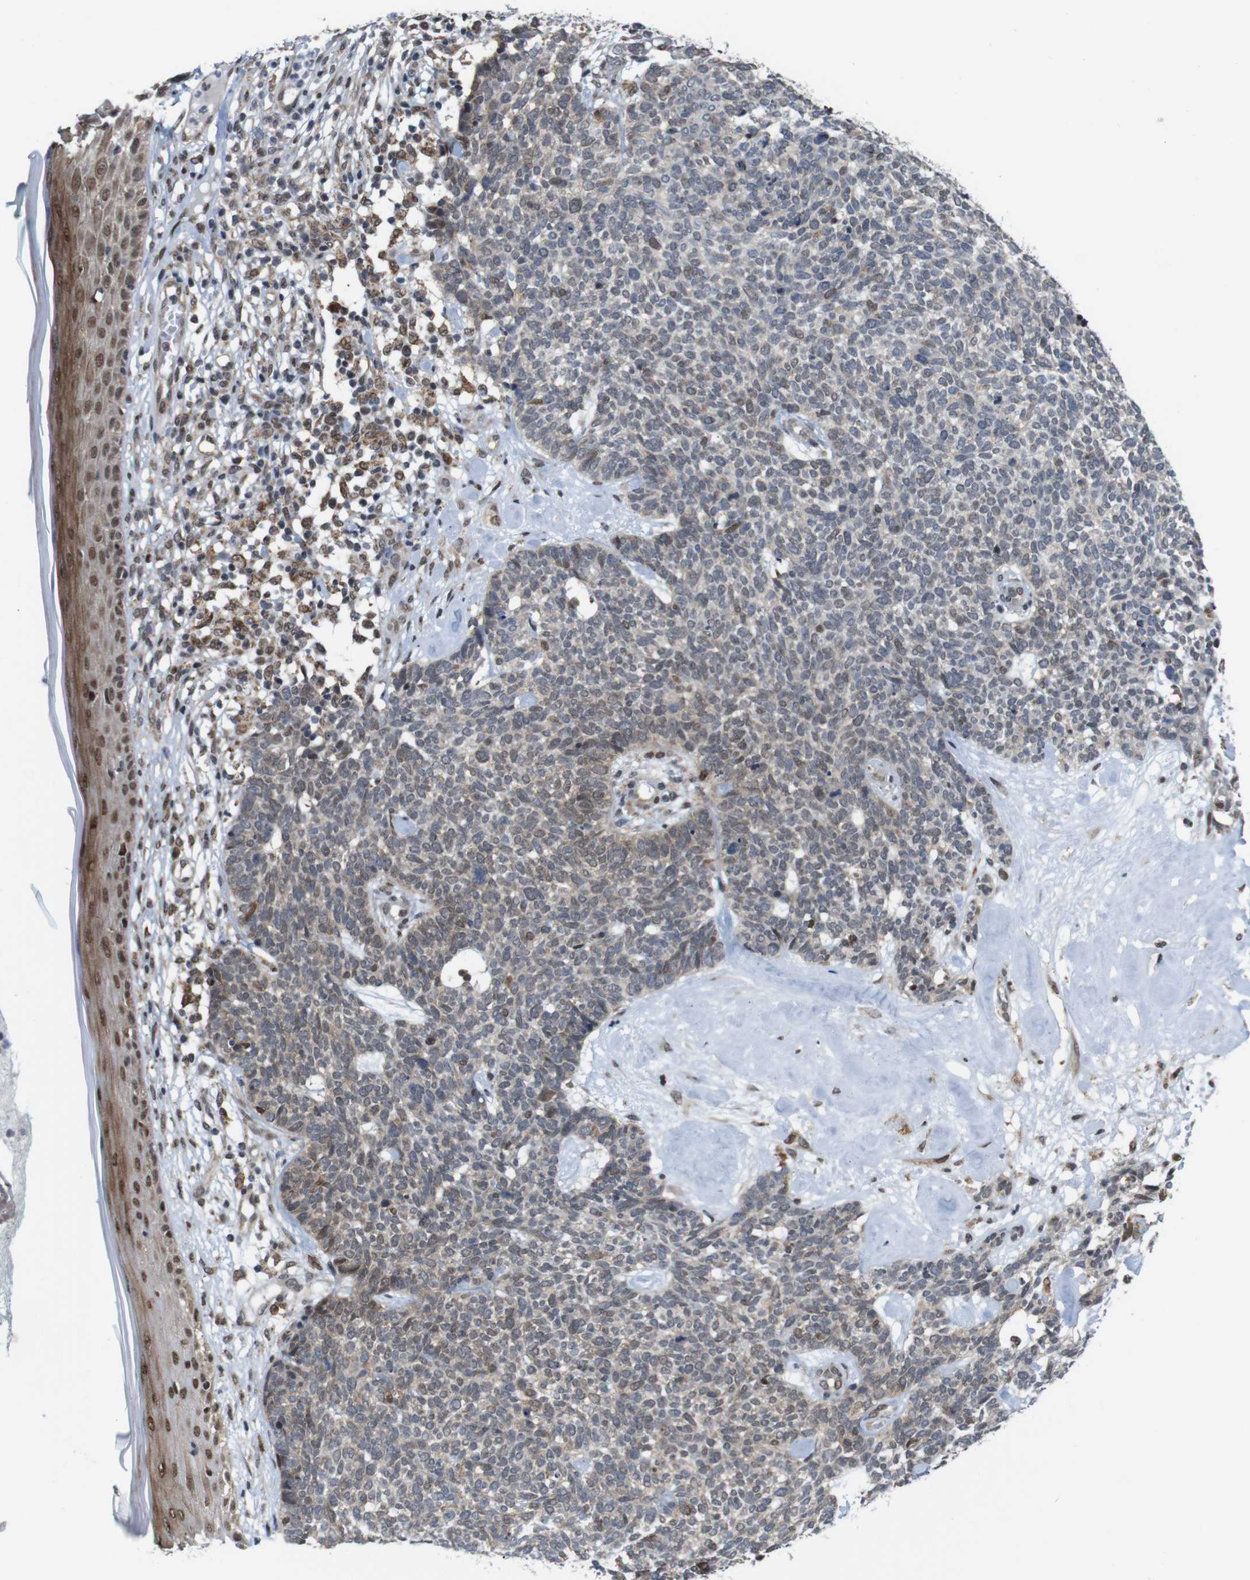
{"staining": {"intensity": "weak", "quantity": ">75%", "location": "cytoplasmic/membranous,nuclear"}, "tissue": "skin cancer", "cell_type": "Tumor cells", "image_type": "cancer", "snomed": [{"axis": "morphology", "description": "Basal cell carcinoma"}, {"axis": "topography", "description": "Skin"}], "caption": "Tumor cells show weak cytoplasmic/membranous and nuclear expression in about >75% of cells in skin cancer.", "gene": "PNMA8A", "patient": {"sex": "female", "age": 84}}